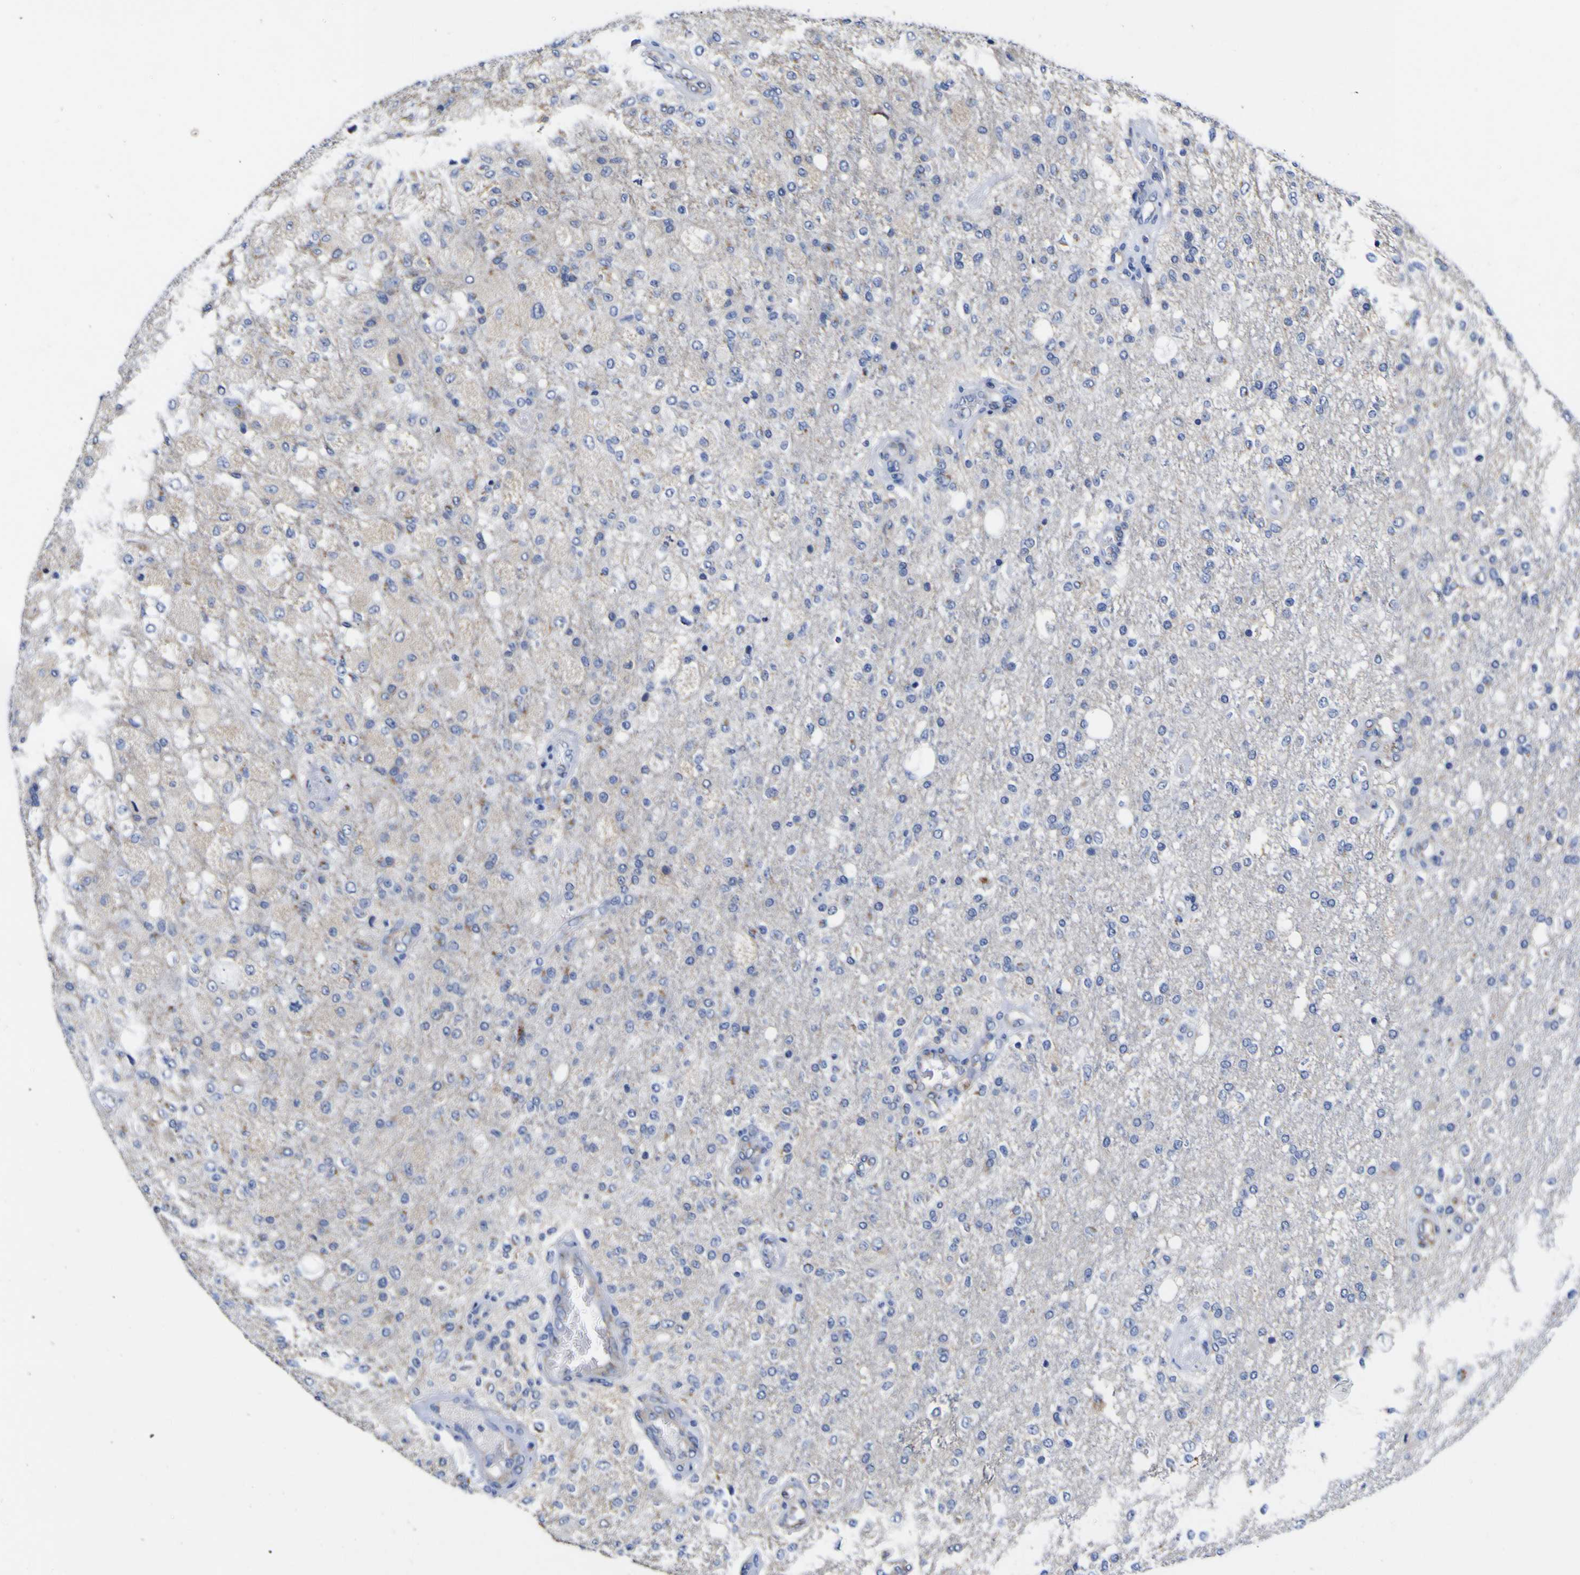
{"staining": {"intensity": "weak", "quantity": "<25%", "location": "cytoplasmic/membranous"}, "tissue": "glioma", "cell_type": "Tumor cells", "image_type": "cancer", "snomed": [{"axis": "morphology", "description": "Normal tissue, NOS"}, {"axis": "morphology", "description": "Glioma, malignant, High grade"}, {"axis": "topography", "description": "Cerebral cortex"}], "caption": "DAB (3,3'-diaminobenzidine) immunohistochemical staining of human glioma demonstrates no significant staining in tumor cells.", "gene": "GOLM1", "patient": {"sex": "male", "age": 77}}